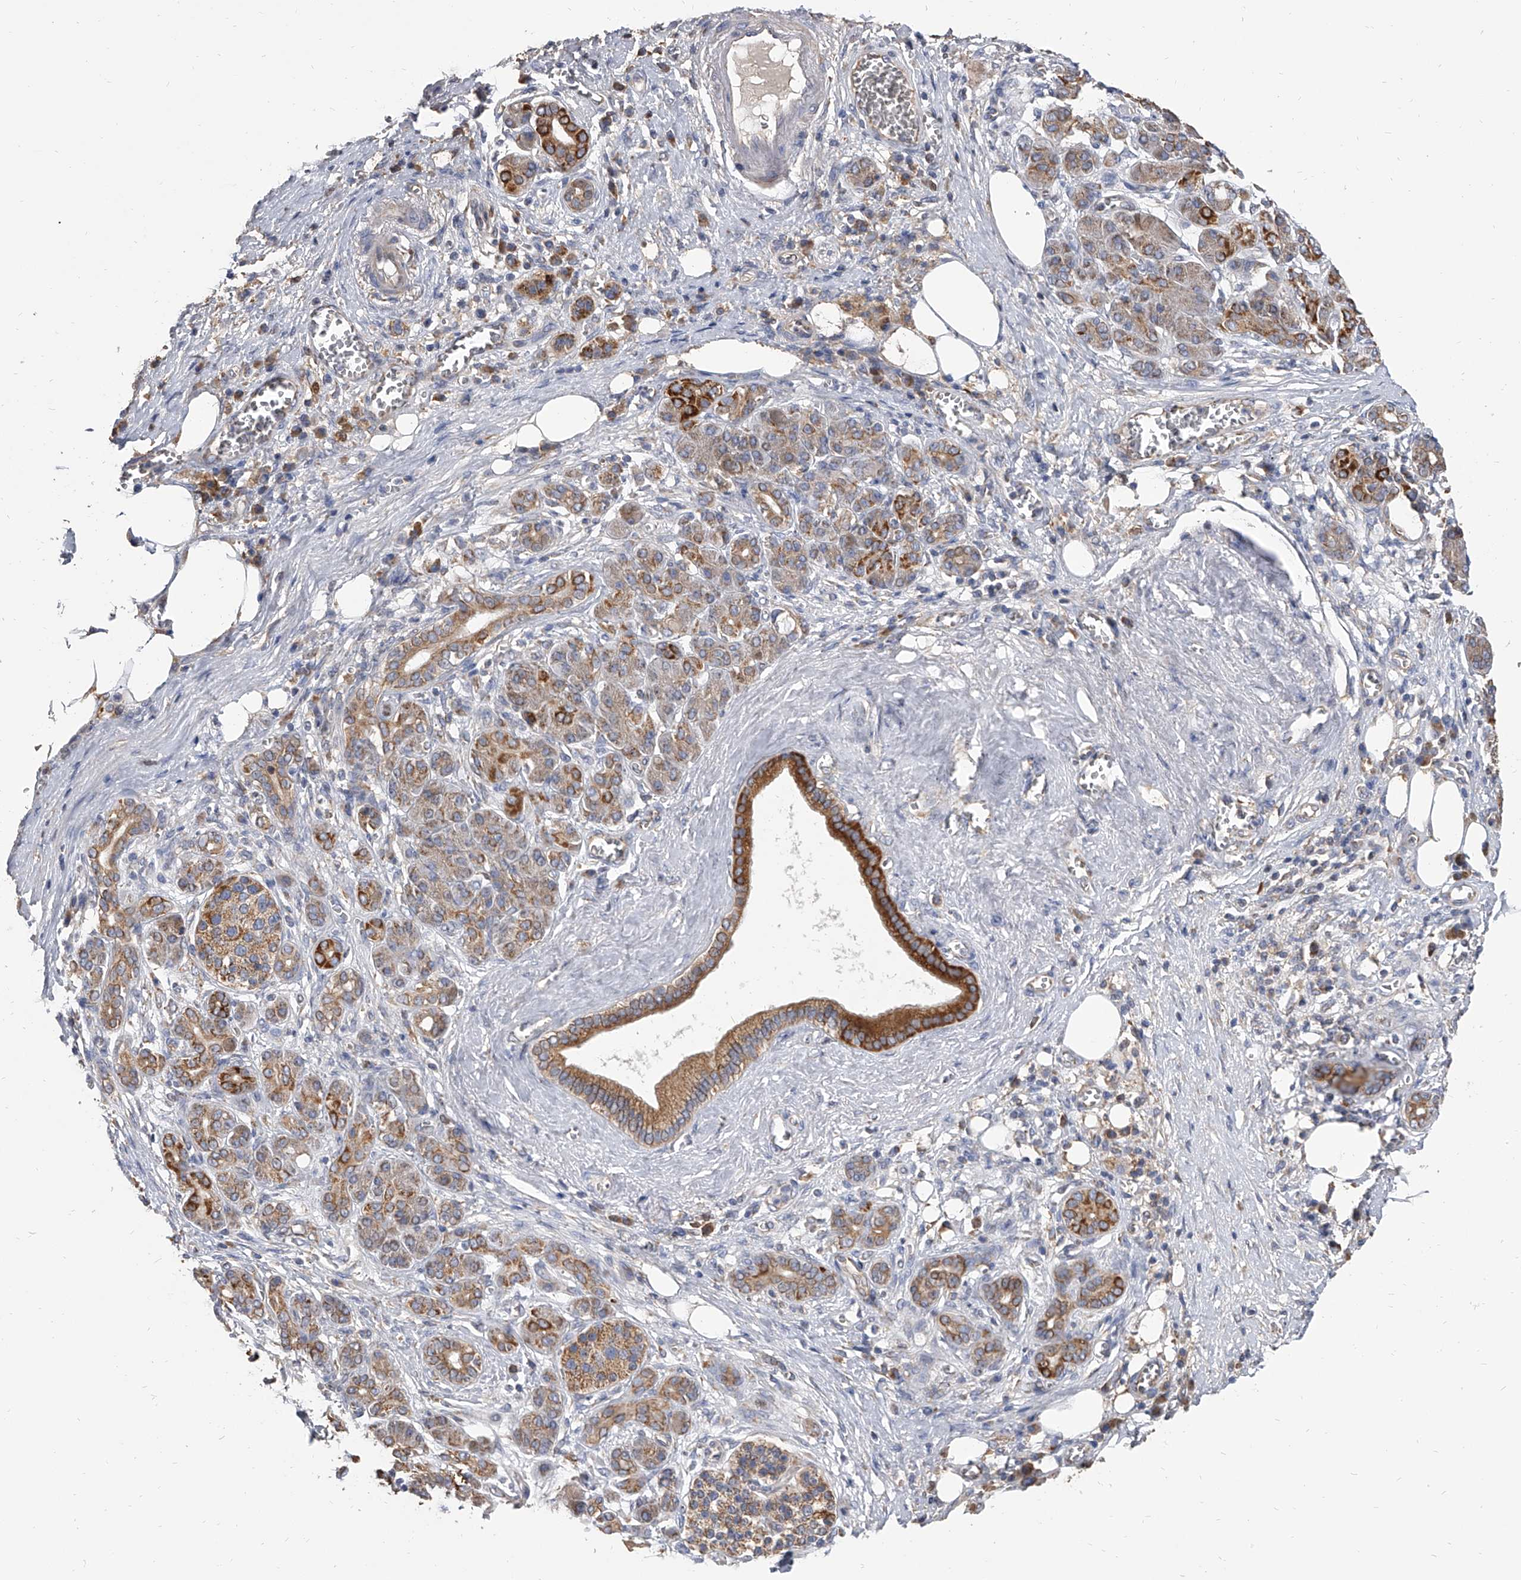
{"staining": {"intensity": "strong", "quantity": ">75%", "location": "cytoplasmic/membranous"}, "tissue": "pancreatic cancer", "cell_type": "Tumor cells", "image_type": "cancer", "snomed": [{"axis": "morphology", "description": "Adenocarcinoma, NOS"}, {"axis": "topography", "description": "Pancreas"}], "caption": "Brown immunohistochemical staining in human pancreatic cancer (adenocarcinoma) exhibits strong cytoplasmic/membranous staining in about >75% of tumor cells.", "gene": "MRPL28", "patient": {"sex": "male", "age": 78}}